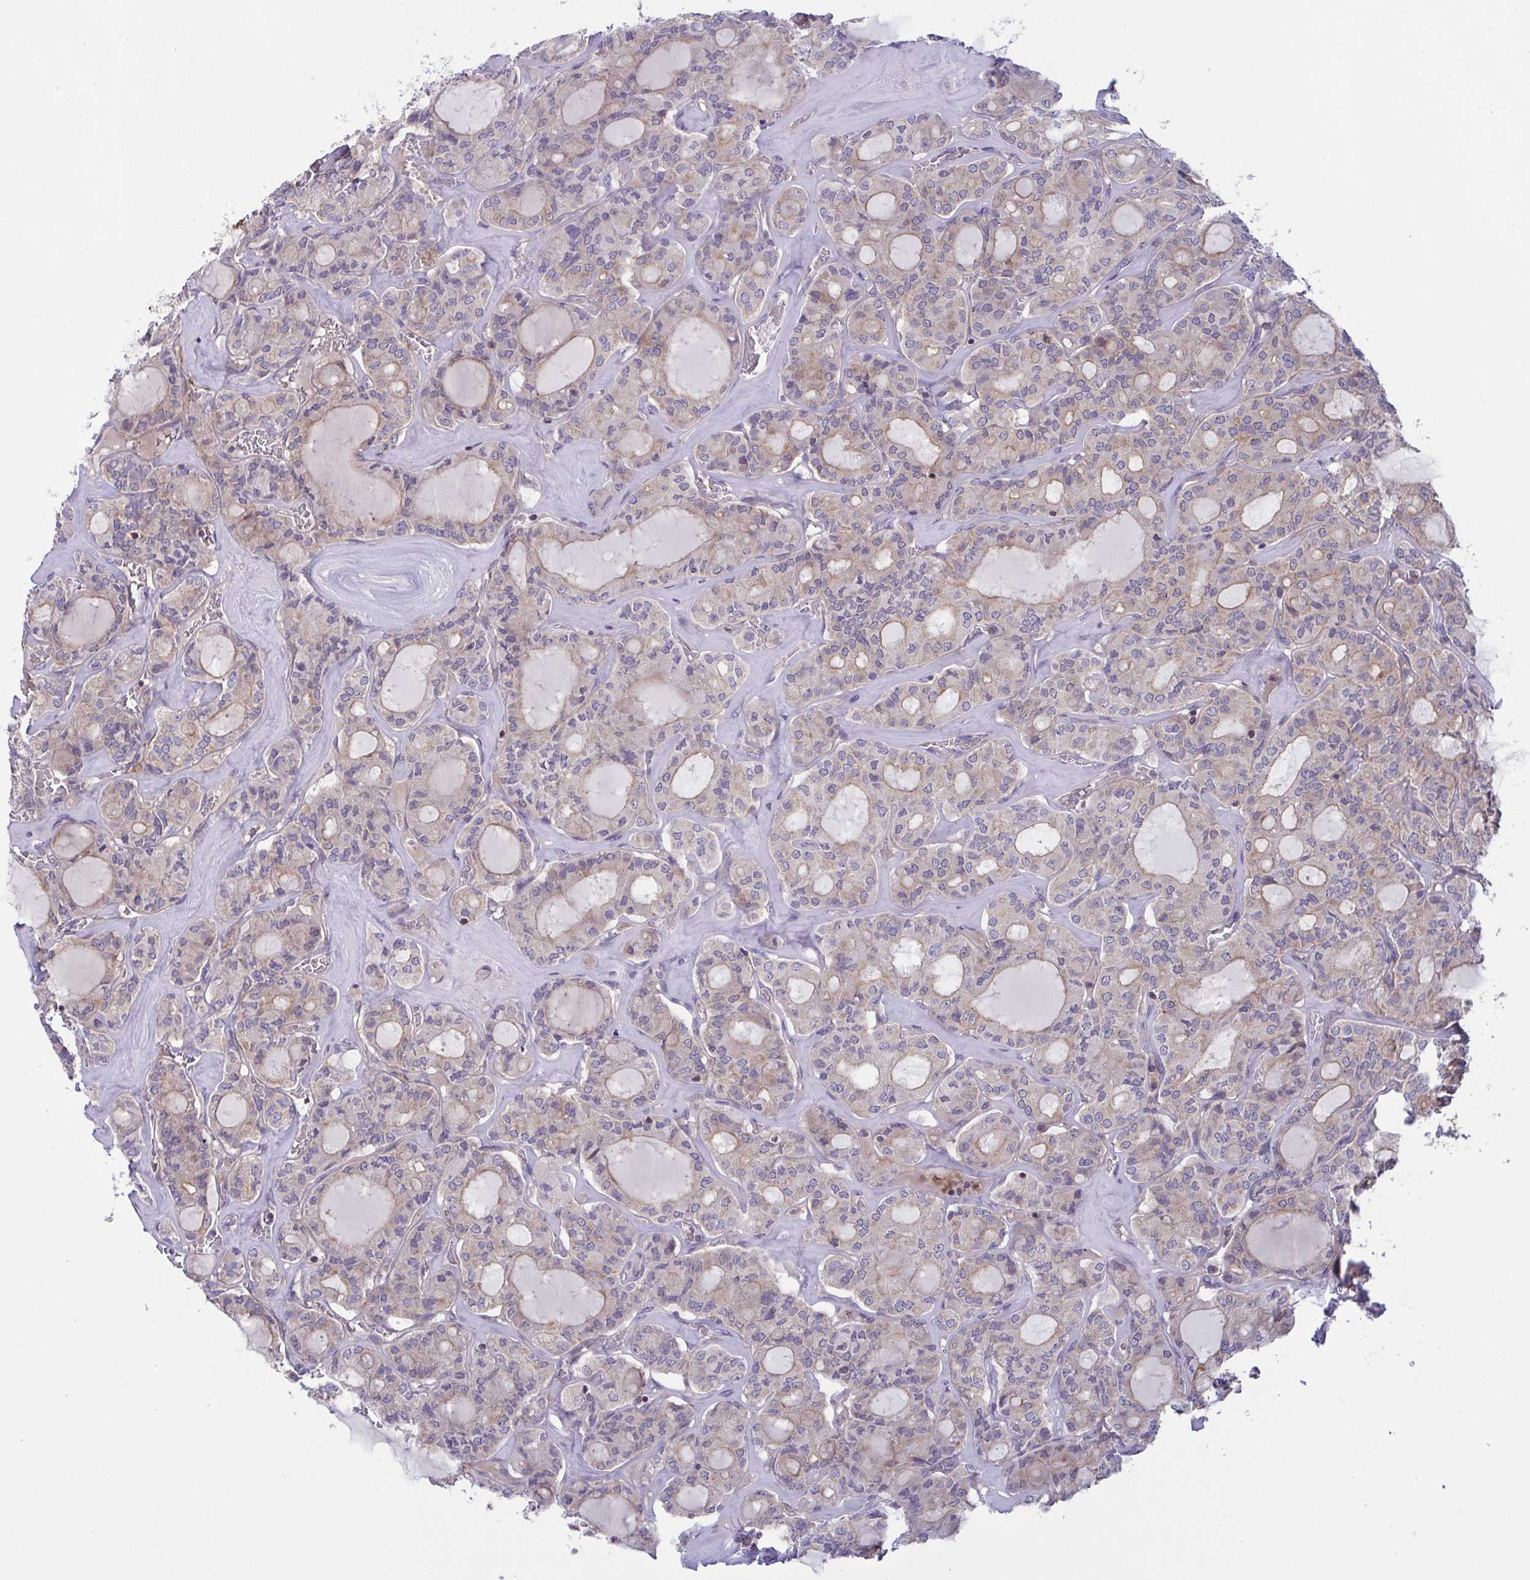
{"staining": {"intensity": "weak", "quantity": "25%-75%", "location": "cytoplasmic/membranous"}, "tissue": "thyroid cancer", "cell_type": "Tumor cells", "image_type": "cancer", "snomed": [{"axis": "morphology", "description": "Papillary adenocarcinoma, NOS"}, {"axis": "topography", "description": "Thyroid gland"}], "caption": "Immunohistochemical staining of thyroid cancer (papillary adenocarcinoma) exhibits weak cytoplasmic/membranous protein expression in about 25%-75% of tumor cells.", "gene": "TANK", "patient": {"sex": "male", "age": 87}}